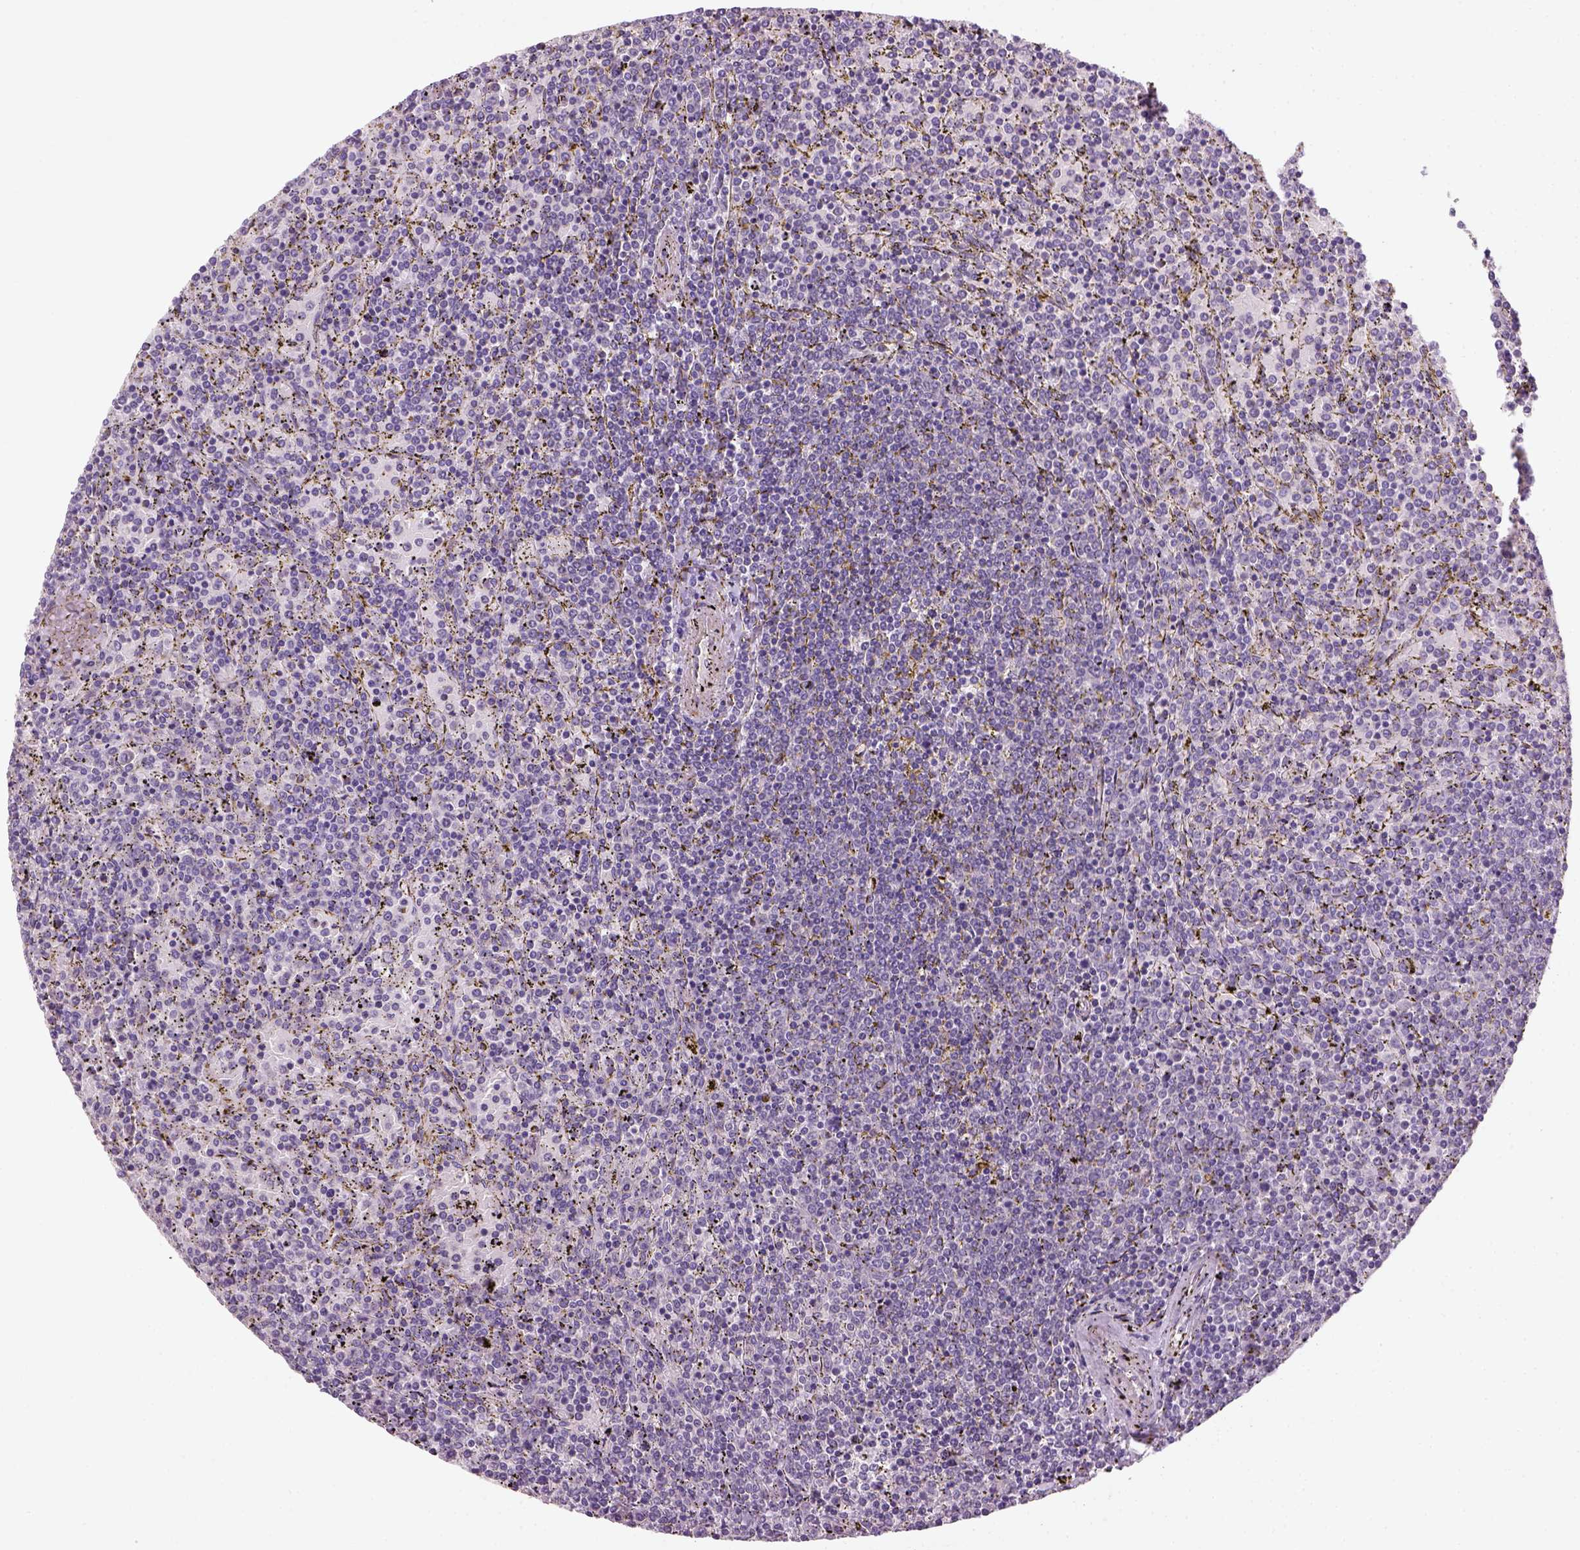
{"staining": {"intensity": "negative", "quantity": "none", "location": "none"}, "tissue": "lymphoma", "cell_type": "Tumor cells", "image_type": "cancer", "snomed": [{"axis": "morphology", "description": "Malignant lymphoma, non-Hodgkin's type, Low grade"}, {"axis": "topography", "description": "Spleen"}], "caption": "A histopathology image of malignant lymphoma, non-Hodgkin's type (low-grade) stained for a protein reveals no brown staining in tumor cells.", "gene": "NUDT6", "patient": {"sex": "female", "age": 77}}